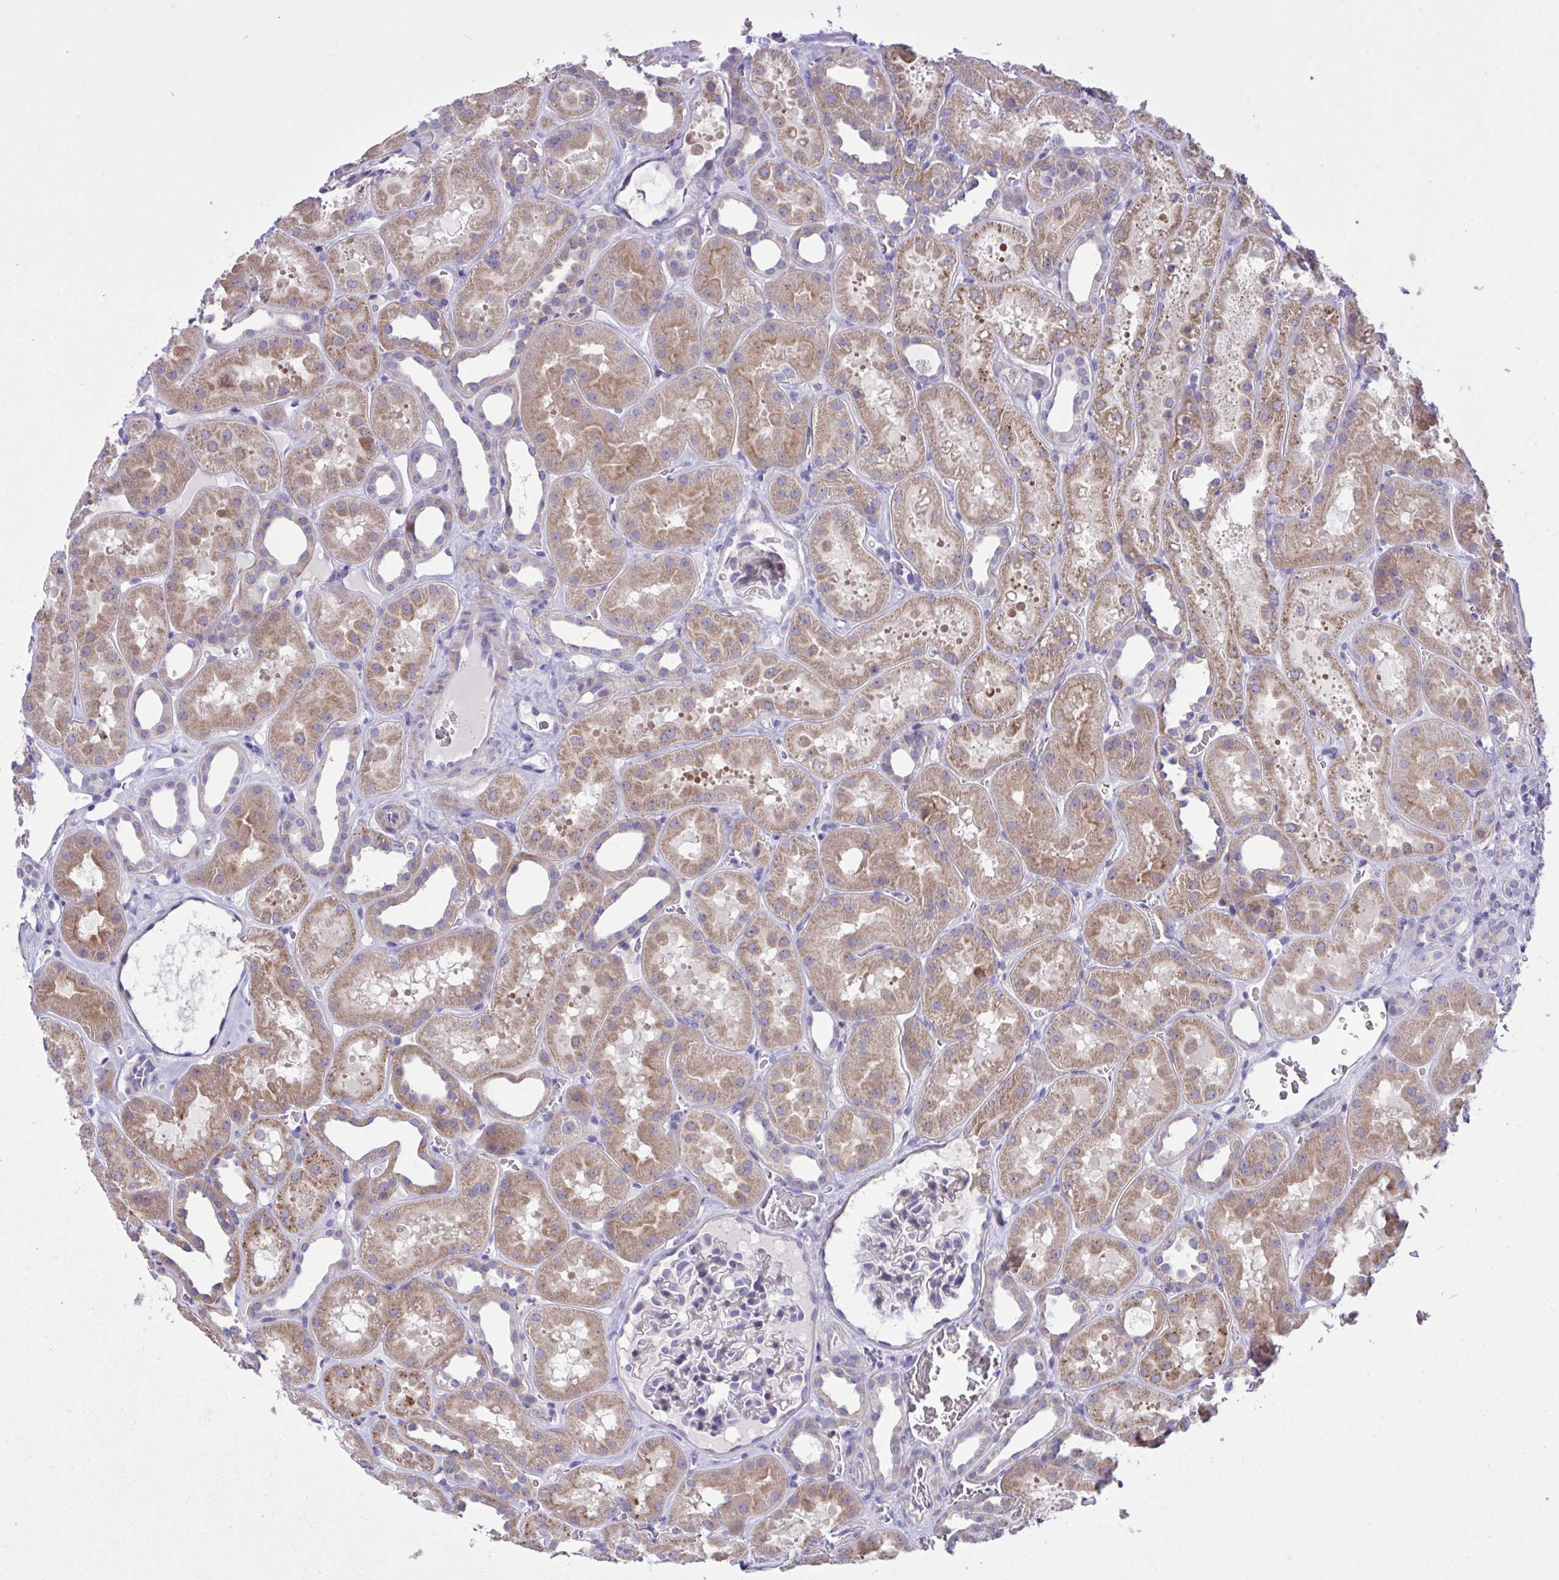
{"staining": {"intensity": "negative", "quantity": "none", "location": "none"}, "tissue": "kidney", "cell_type": "Cells in glomeruli", "image_type": "normal", "snomed": [{"axis": "morphology", "description": "Normal tissue, NOS"}, {"axis": "topography", "description": "Kidney"}], "caption": "Cells in glomeruli are negative for protein expression in normal human kidney. (DAB (3,3'-diaminobenzidine) immunohistochemistry (IHC) visualized using brightfield microscopy, high magnification).", "gene": "WDR97", "patient": {"sex": "female", "age": 41}}